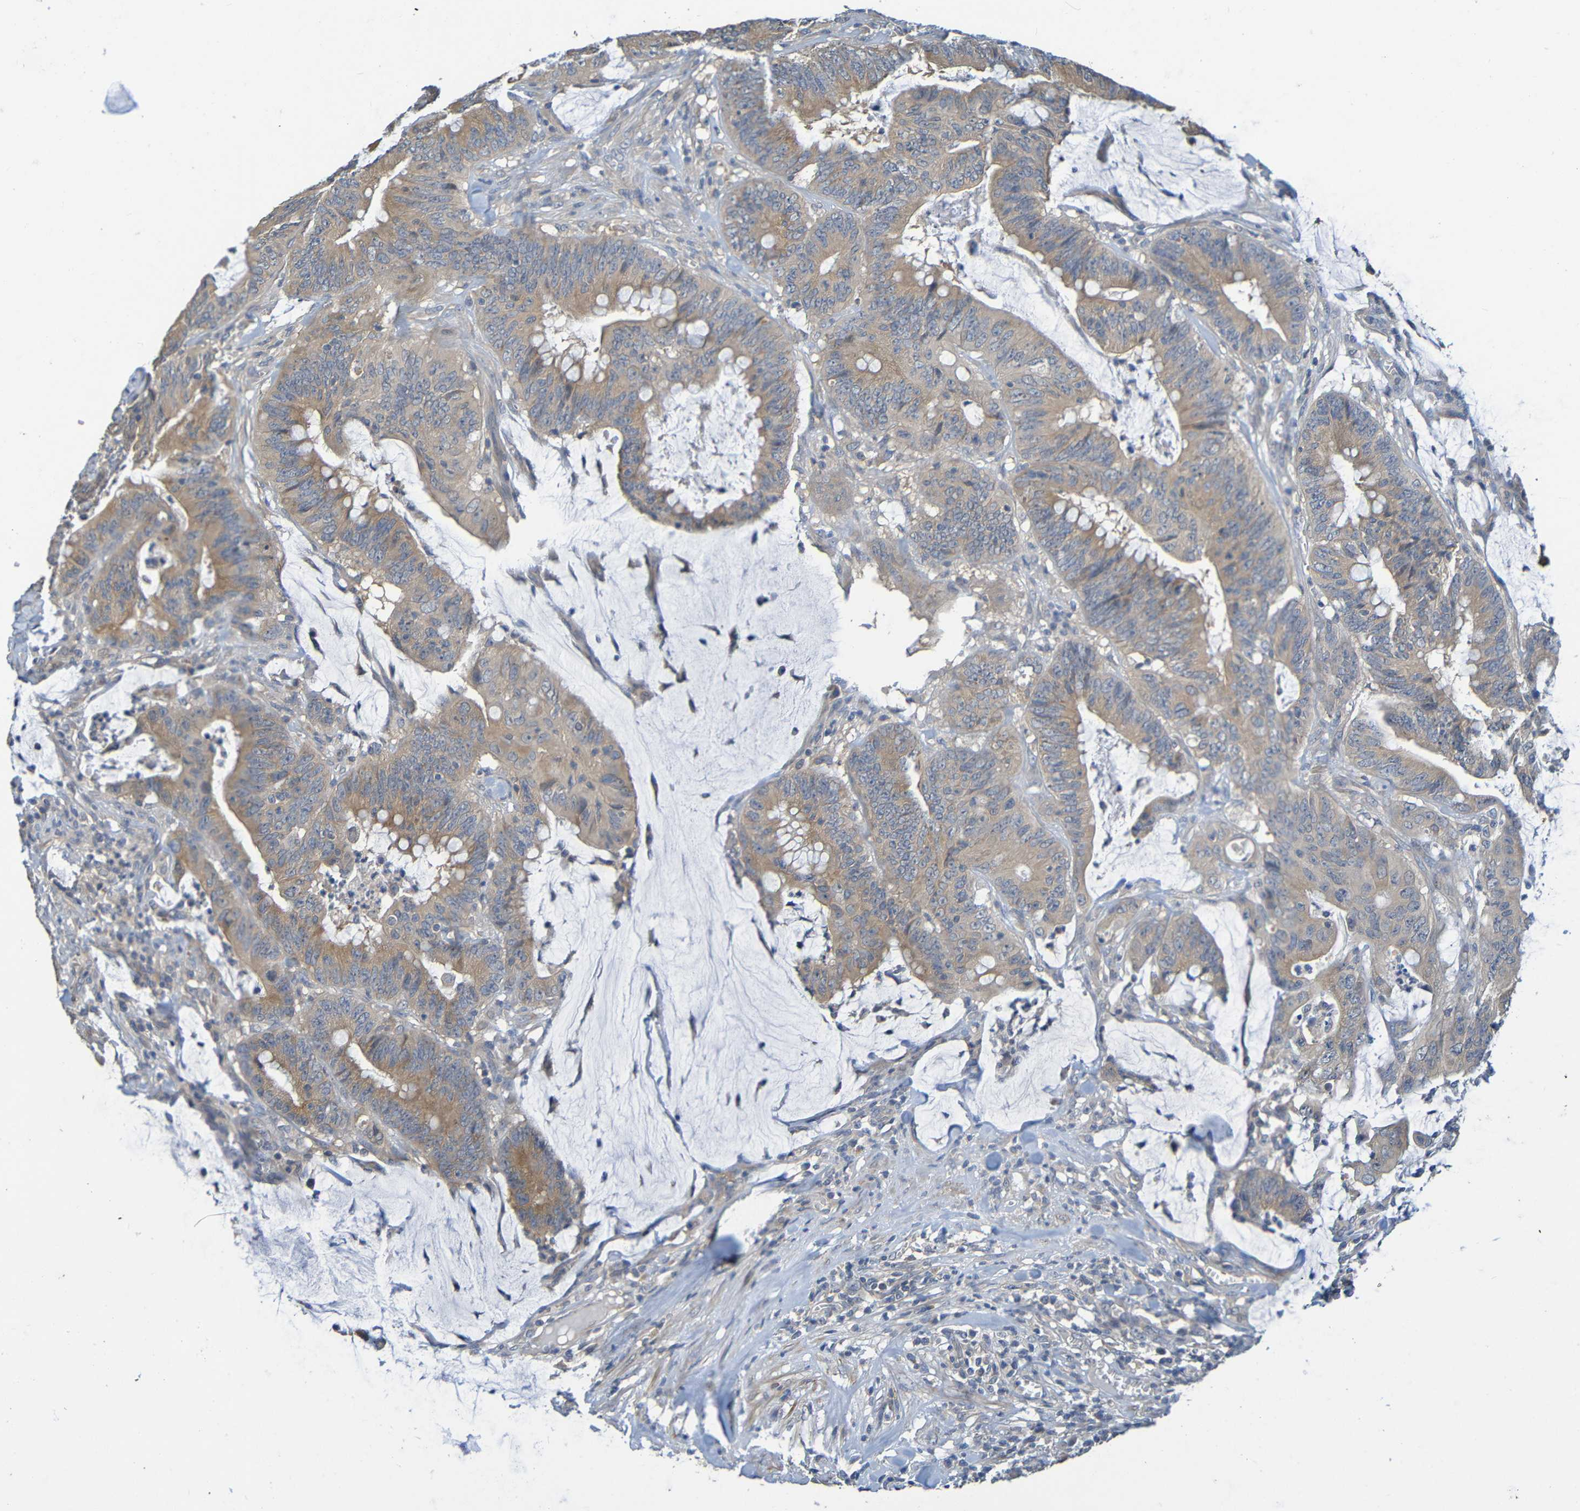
{"staining": {"intensity": "moderate", "quantity": ">75%", "location": "cytoplasmic/membranous"}, "tissue": "colorectal cancer", "cell_type": "Tumor cells", "image_type": "cancer", "snomed": [{"axis": "morphology", "description": "Adenocarcinoma, NOS"}, {"axis": "topography", "description": "Colon"}], "caption": "Immunohistochemistry (IHC) histopathology image of neoplastic tissue: colorectal cancer (adenocarcinoma) stained using immunohistochemistry demonstrates medium levels of moderate protein expression localized specifically in the cytoplasmic/membranous of tumor cells, appearing as a cytoplasmic/membranous brown color.", "gene": "CYP4F2", "patient": {"sex": "male", "age": 45}}